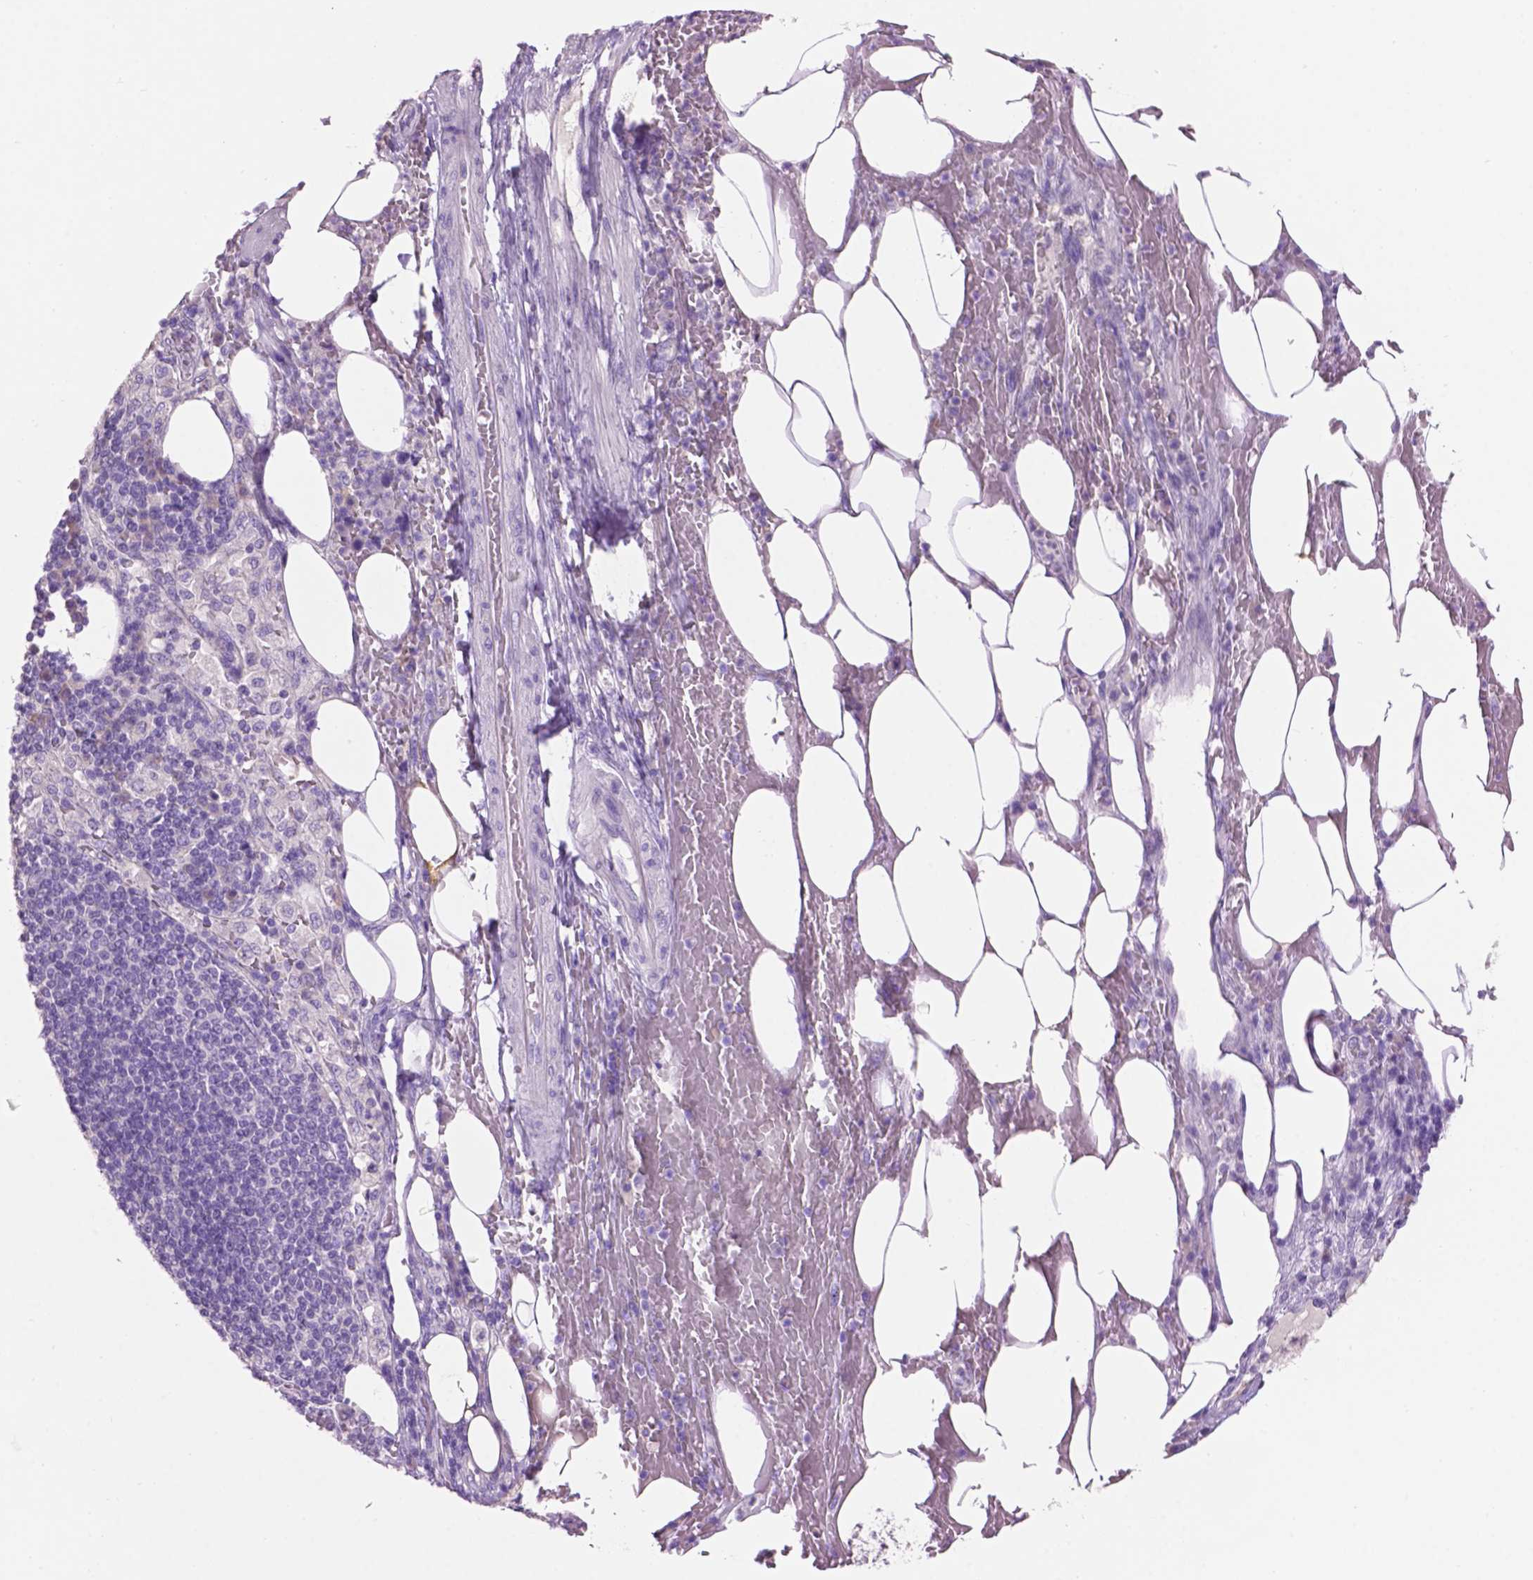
{"staining": {"intensity": "negative", "quantity": "none", "location": "none"}, "tissue": "pancreatic cancer", "cell_type": "Tumor cells", "image_type": "cancer", "snomed": [{"axis": "morphology", "description": "Adenocarcinoma, NOS"}, {"axis": "topography", "description": "Pancreas"}], "caption": "This is an immunohistochemistry (IHC) photomicrograph of human pancreatic cancer (adenocarcinoma). There is no positivity in tumor cells.", "gene": "CRYBA4", "patient": {"sex": "female", "age": 61}}